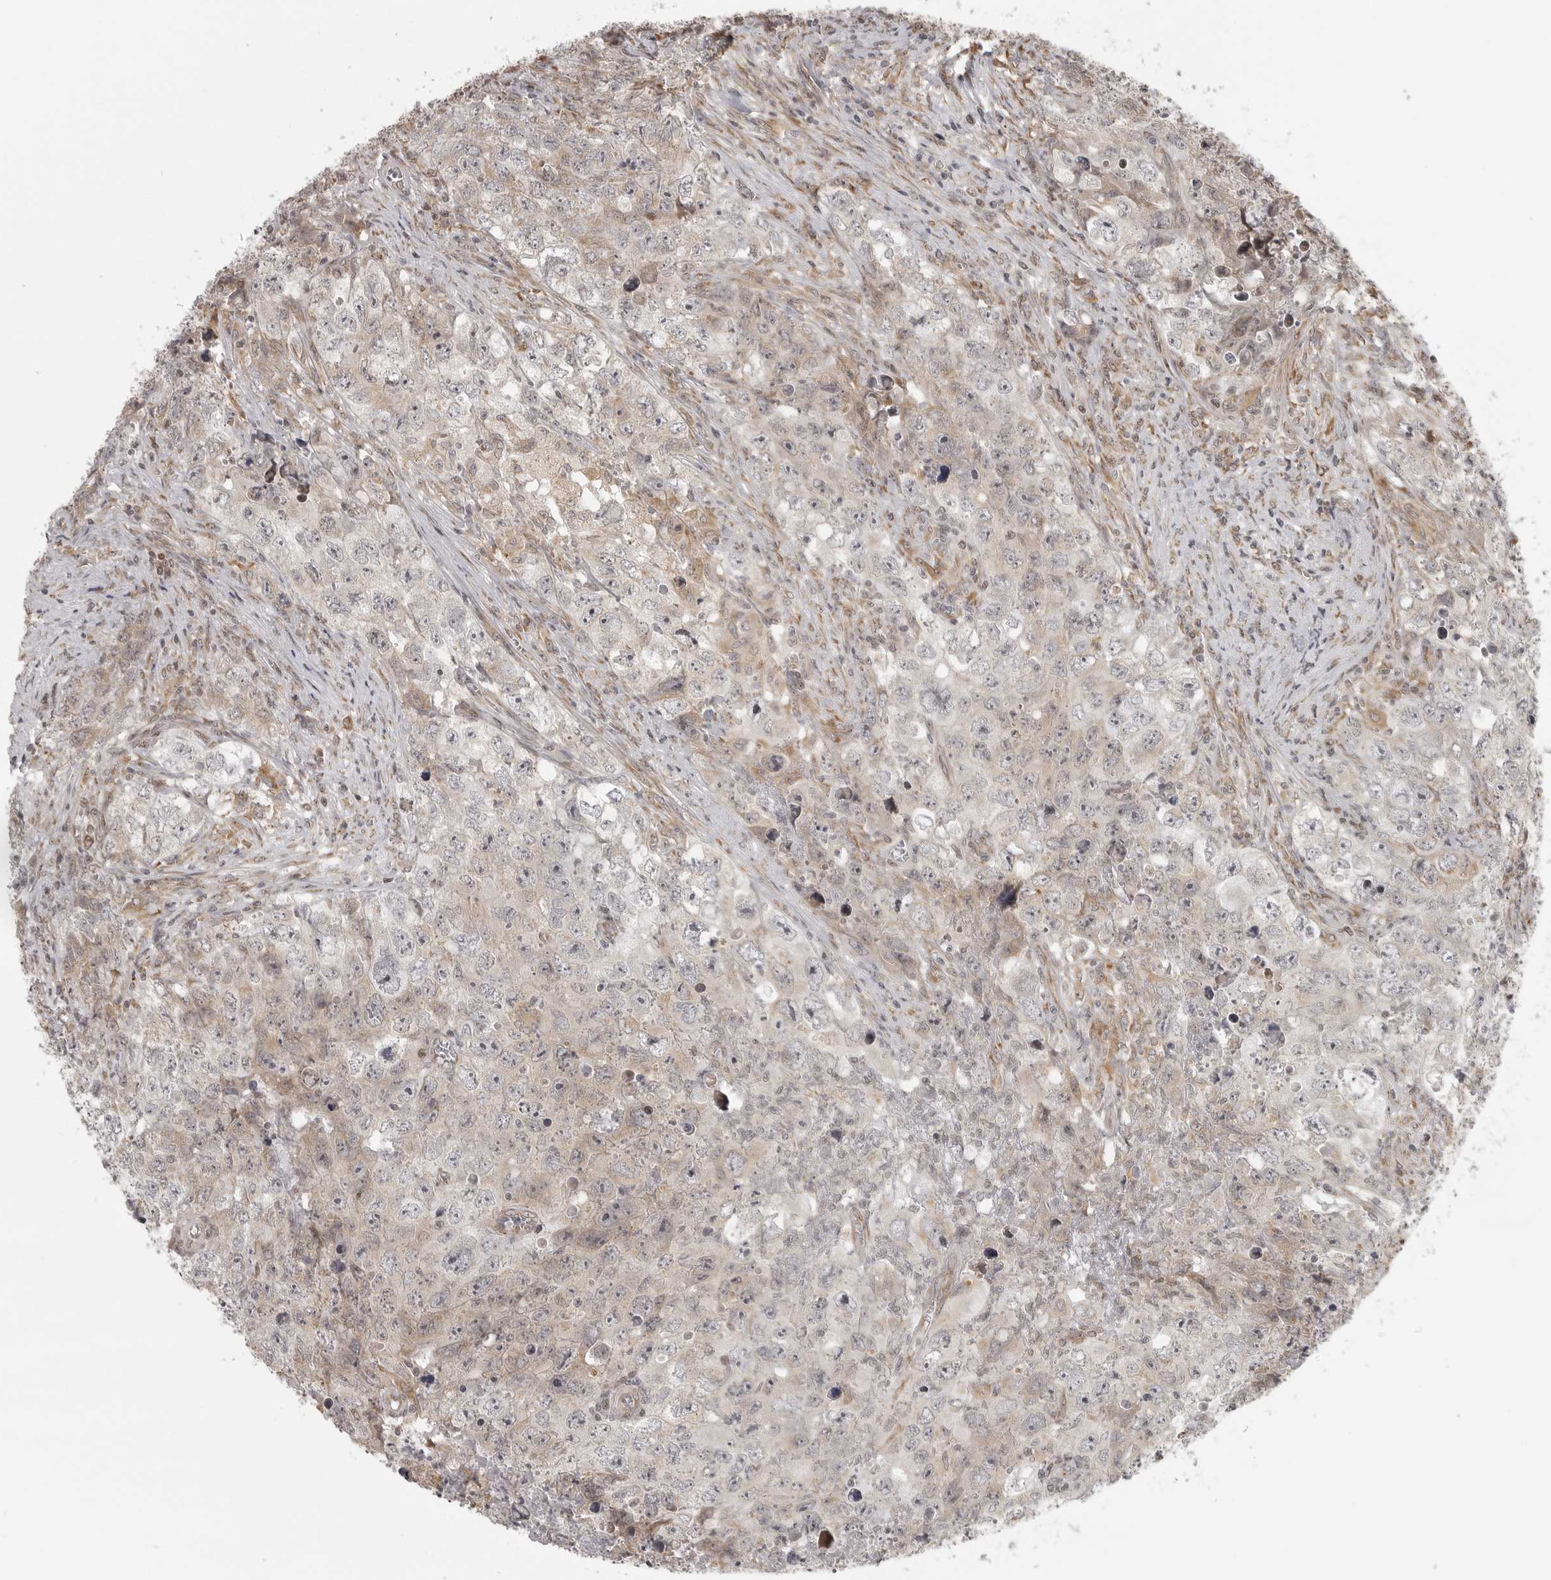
{"staining": {"intensity": "negative", "quantity": "none", "location": "none"}, "tissue": "testis cancer", "cell_type": "Tumor cells", "image_type": "cancer", "snomed": [{"axis": "morphology", "description": "Seminoma, NOS"}, {"axis": "morphology", "description": "Carcinoma, Embryonal, NOS"}, {"axis": "topography", "description": "Testis"}], "caption": "The histopathology image shows no significant expression in tumor cells of testis cancer (embryonal carcinoma).", "gene": "ISG20L2", "patient": {"sex": "male", "age": 43}}